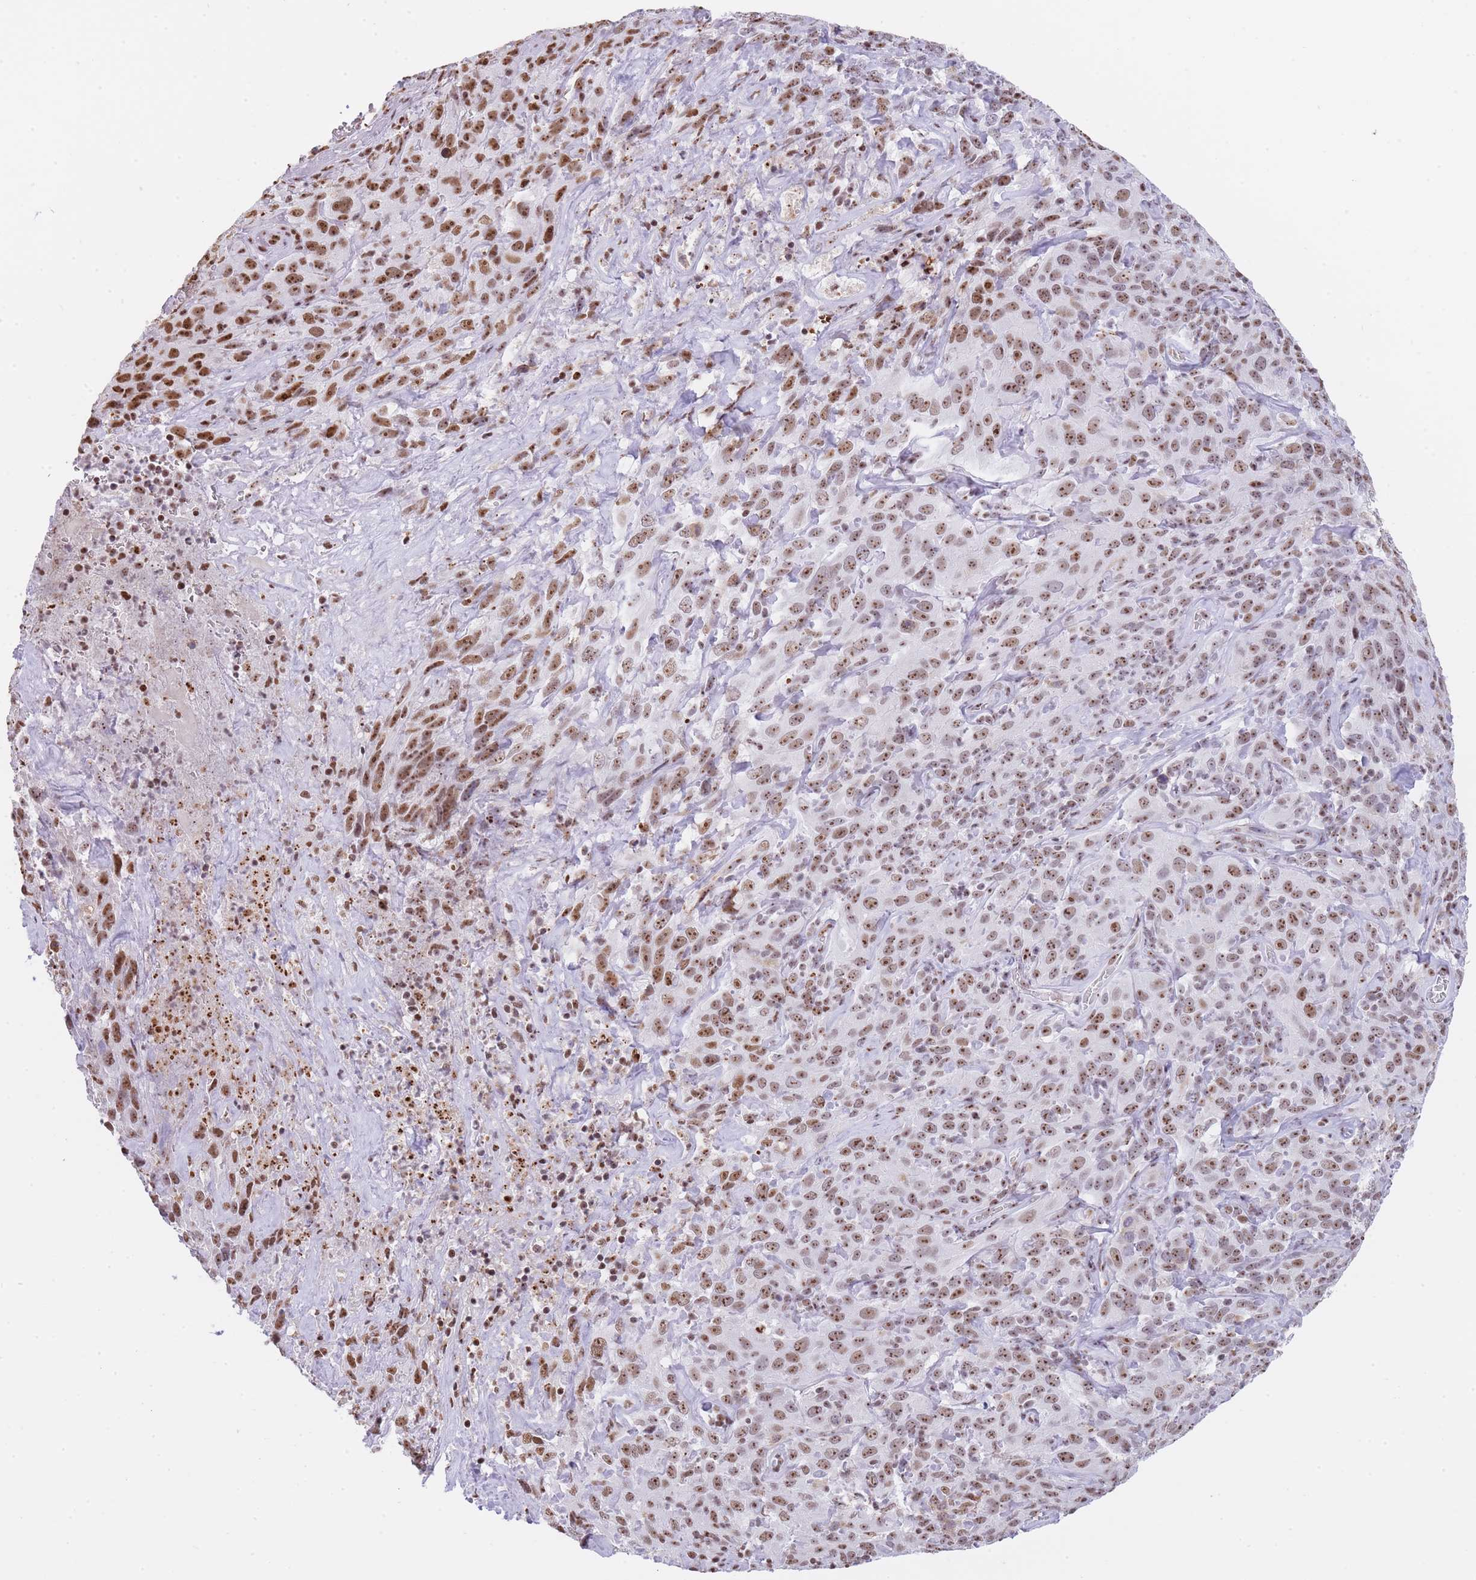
{"staining": {"intensity": "moderate", "quantity": ">75%", "location": "nuclear"}, "tissue": "cervical cancer", "cell_type": "Tumor cells", "image_type": "cancer", "snomed": [{"axis": "morphology", "description": "Squamous cell carcinoma, NOS"}, {"axis": "topography", "description": "Cervix"}], "caption": "Protein expression analysis of human squamous cell carcinoma (cervical) reveals moderate nuclear positivity in approximately >75% of tumor cells.", "gene": "EVC2", "patient": {"sex": "female", "age": 51}}